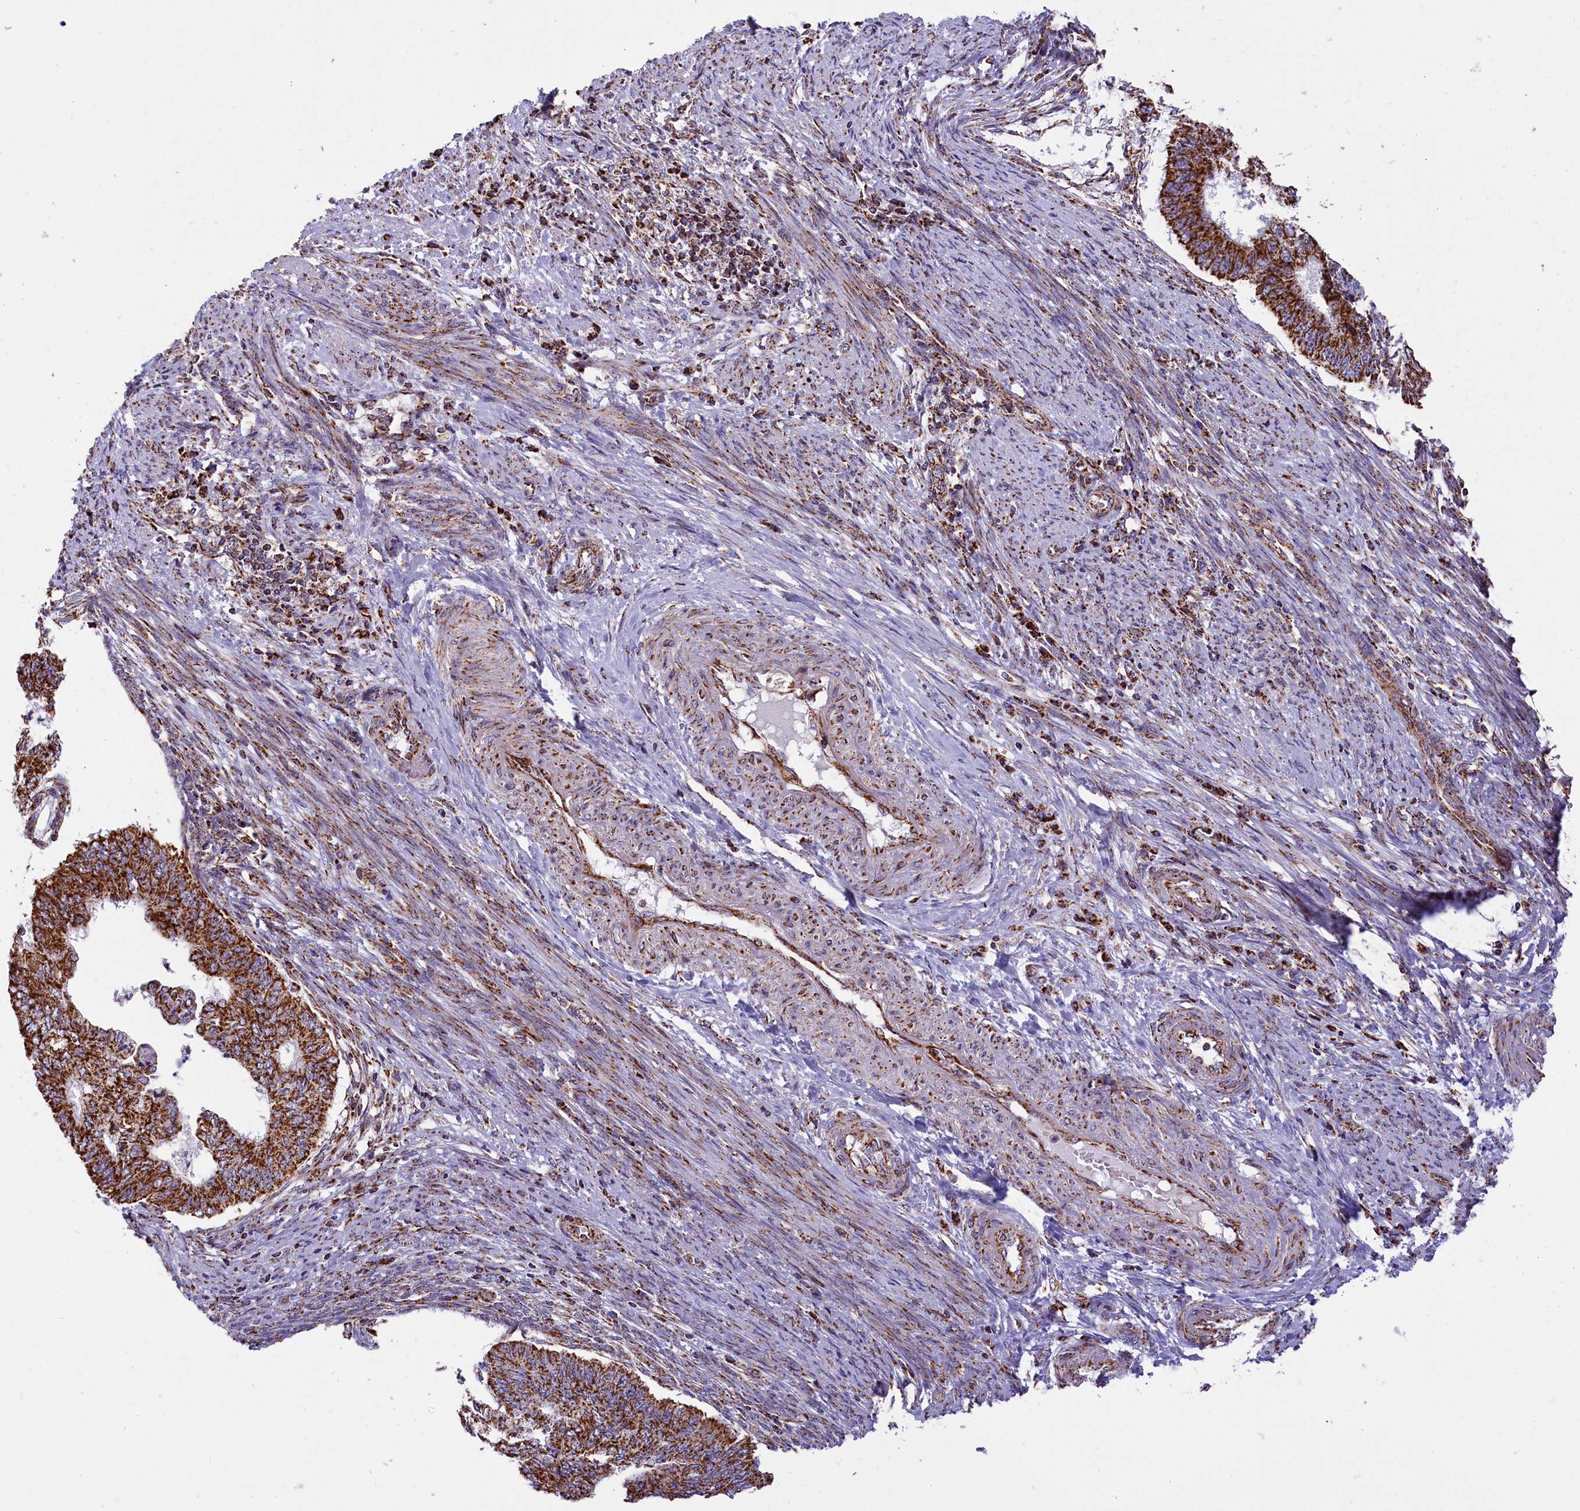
{"staining": {"intensity": "strong", "quantity": ">75%", "location": "cytoplasmic/membranous"}, "tissue": "endometrial cancer", "cell_type": "Tumor cells", "image_type": "cancer", "snomed": [{"axis": "morphology", "description": "Adenocarcinoma, NOS"}, {"axis": "topography", "description": "Endometrium"}], "caption": "Tumor cells demonstrate strong cytoplasmic/membranous positivity in approximately >75% of cells in adenocarcinoma (endometrial).", "gene": "NDUFA8", "patient": {"sex": "female", "age": 68}}